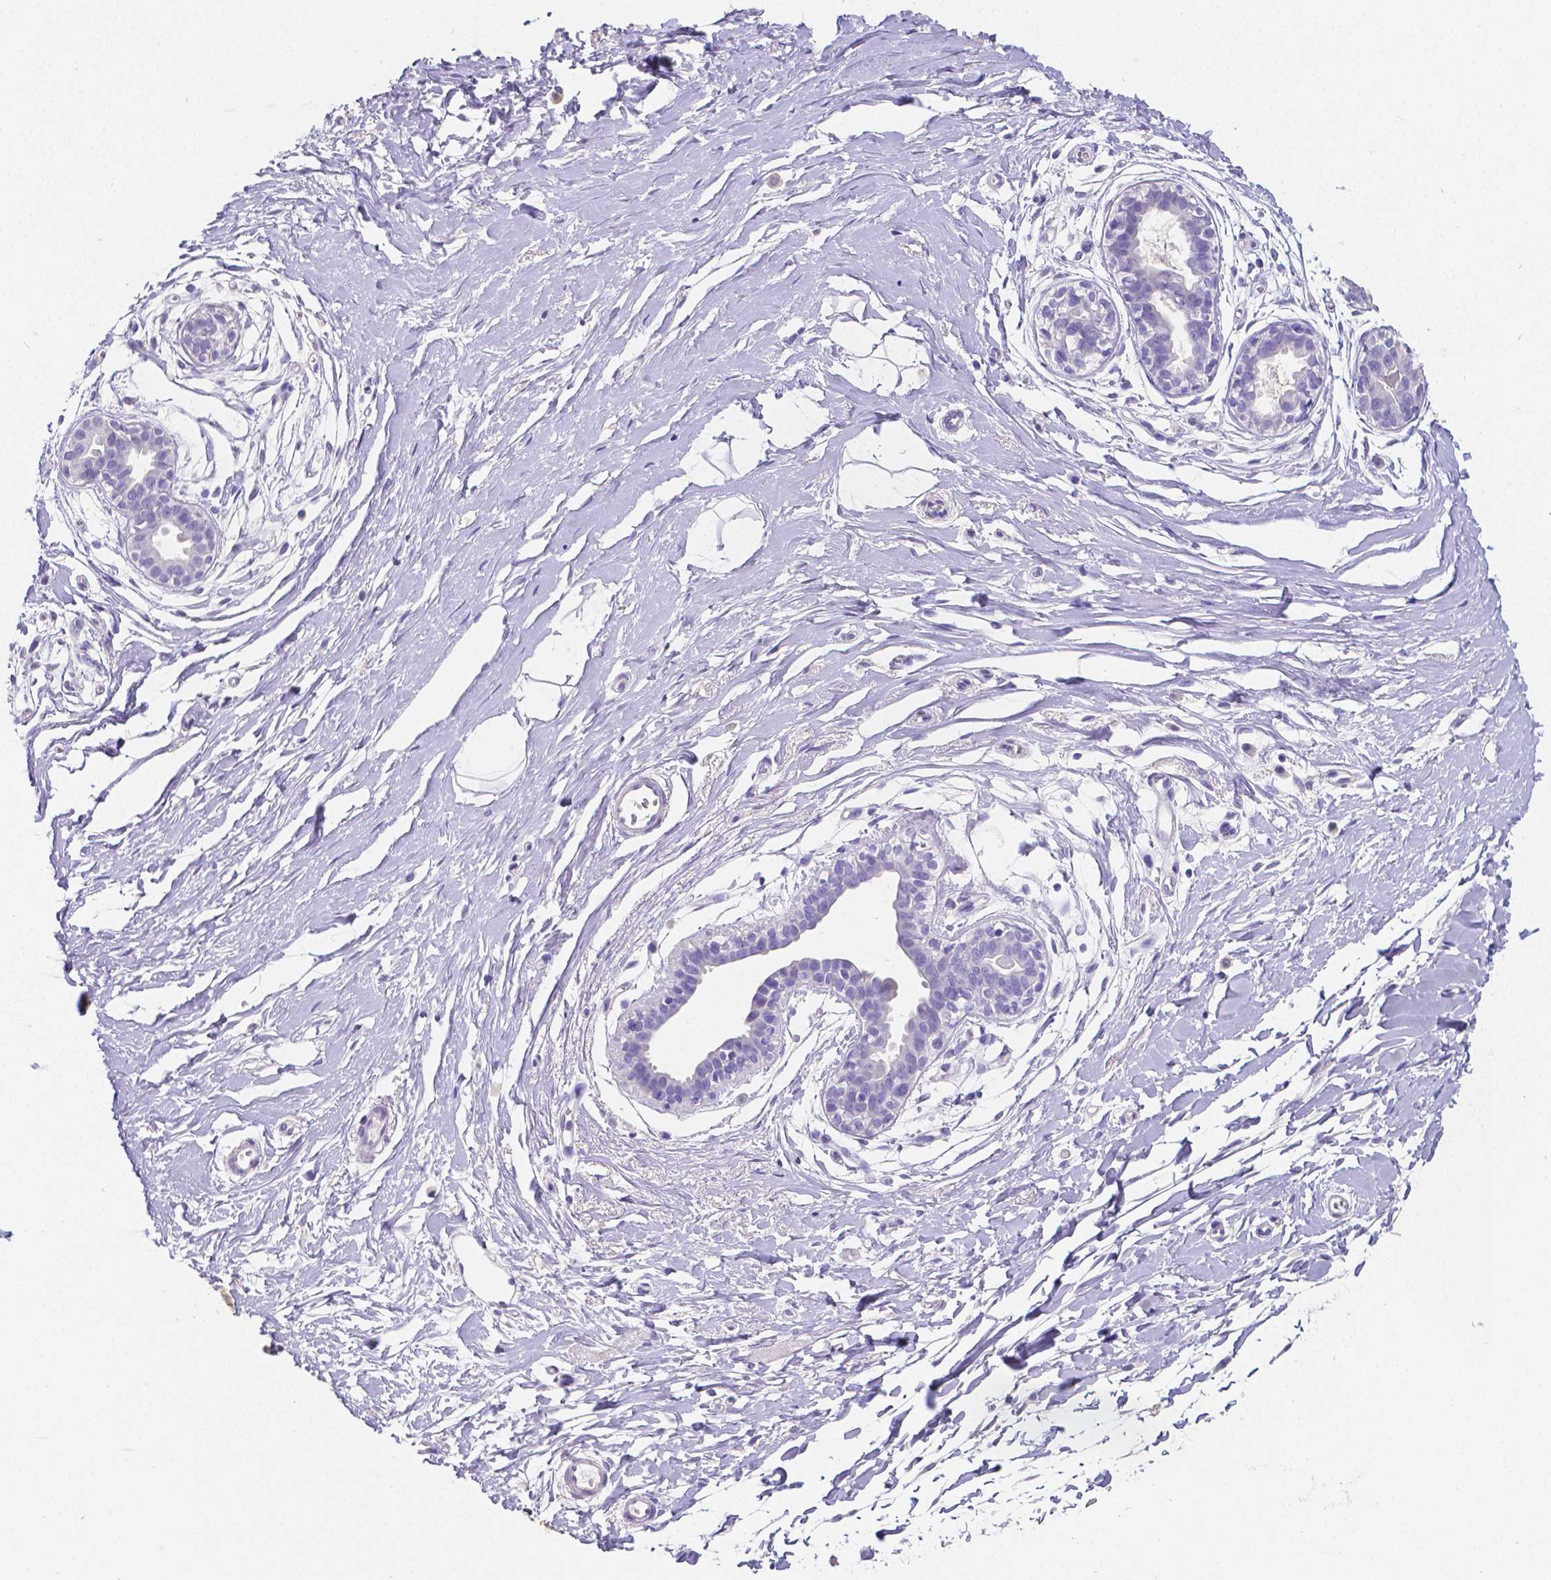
{"staining": {"intensity": "negative", "quantity": "none", "location": "none"}, "tissue": "breast", "cell_type": "Adipocytes", "image_type": "normal", "snomed": [{"axis": "morphology", "description": "Normal tissue, NOS"}, {"axis": "topography", "description": "Breast"}], "caption": "The micrograph reveals no staining of adipocytes in benign breast. (DAB (3,3'-diaminobenzidine) immunohistochemistry with hematoxylin counter stain).", "gene": "SATB2", "patient": {"sex": "female", "age": 49}}